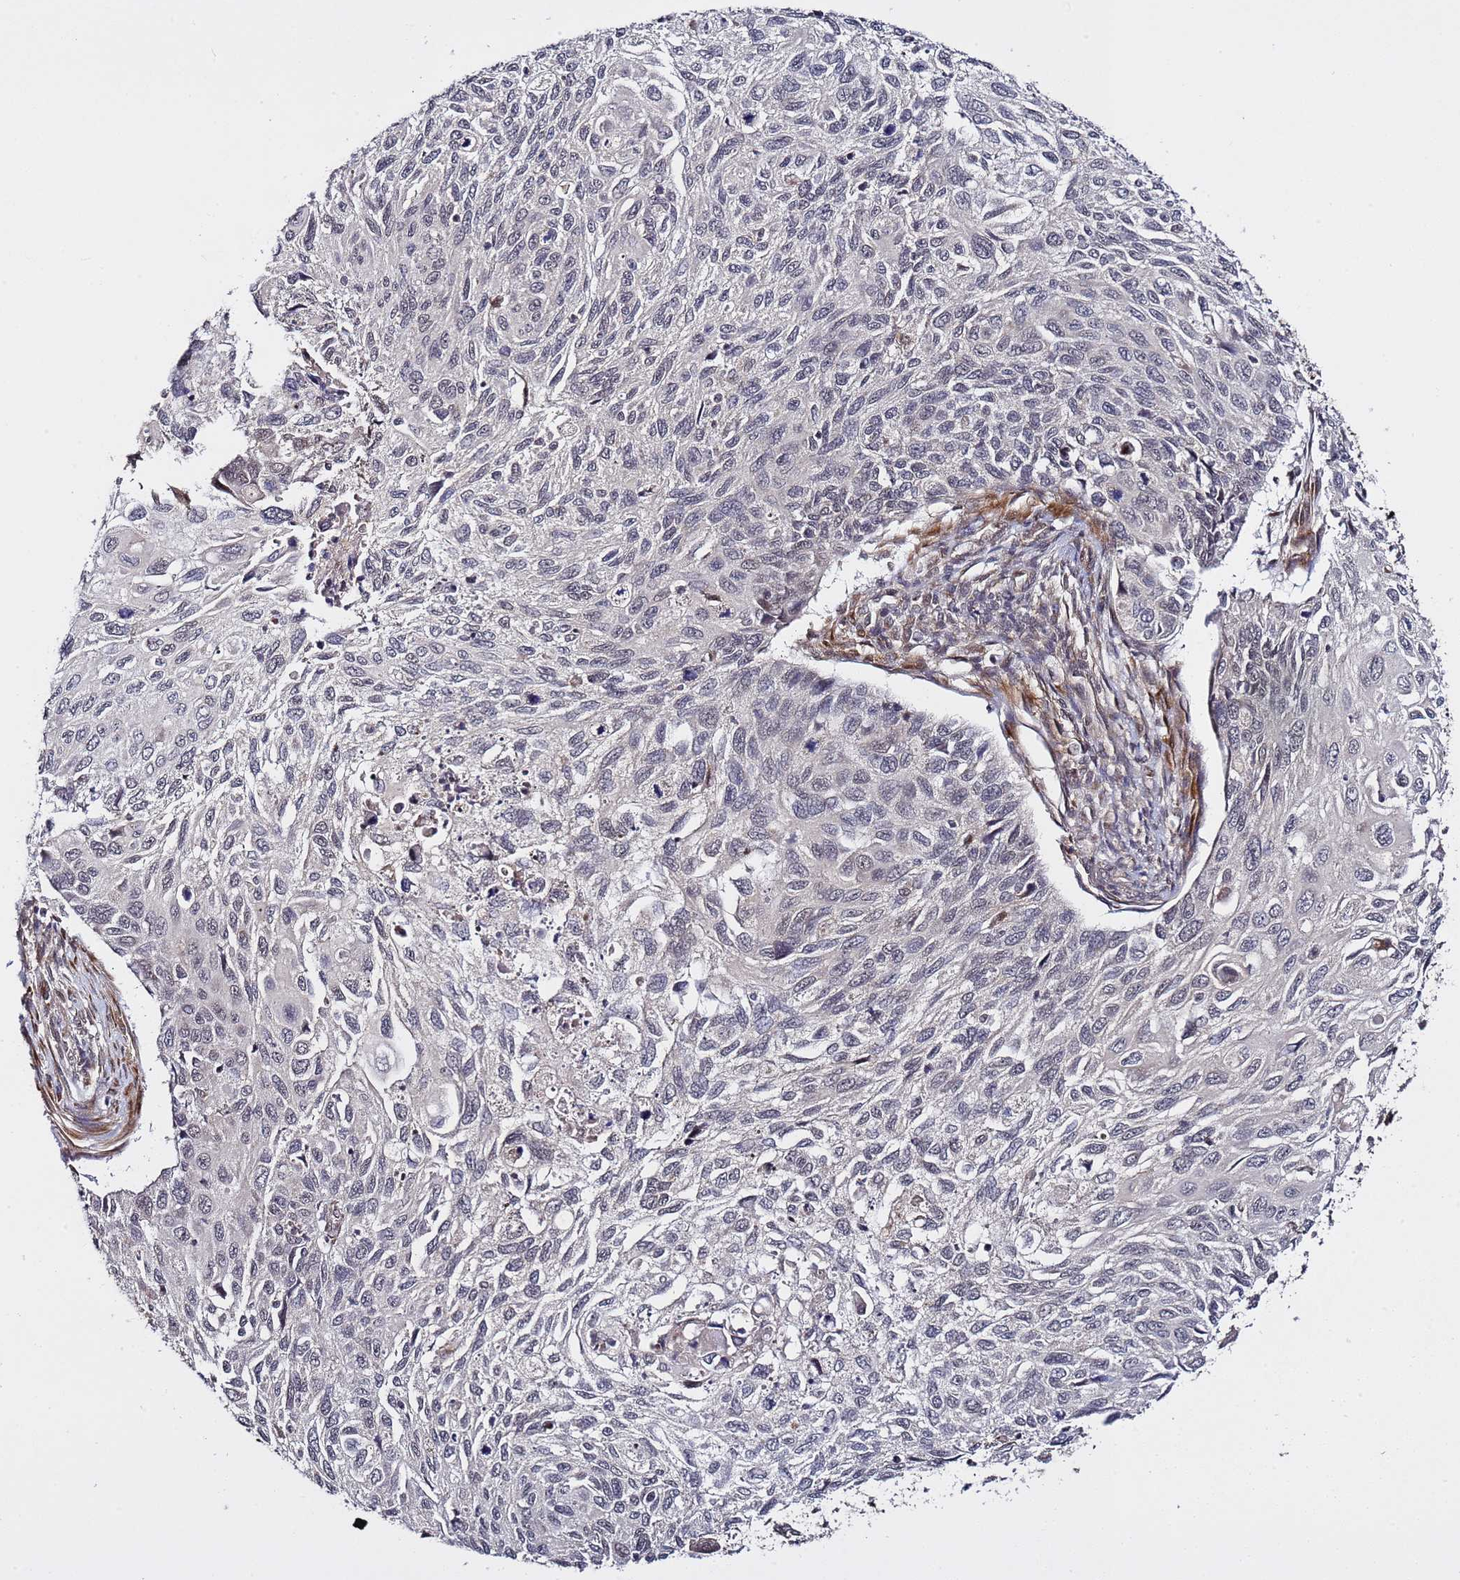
{"staining": {"intensity": "negative", "quantity": "none", "location": "none"}, "tissue": "cervical cancer", "cell_type": "Tumor cells", "image_type": "cancer", "snomed": [{"axis": "morphology", "description": "Squamous cell carcinoma, NOS"}, {"axis": "topography", "description": "Cervix"}], "caption": "This is an immunohistochemistry (IHC) image of cervical cancer (squamous cell carcinoma). There is no staining in tumor cells.", "gene": "POLR2D", "patient": {"sex": "female", "age": 70}}